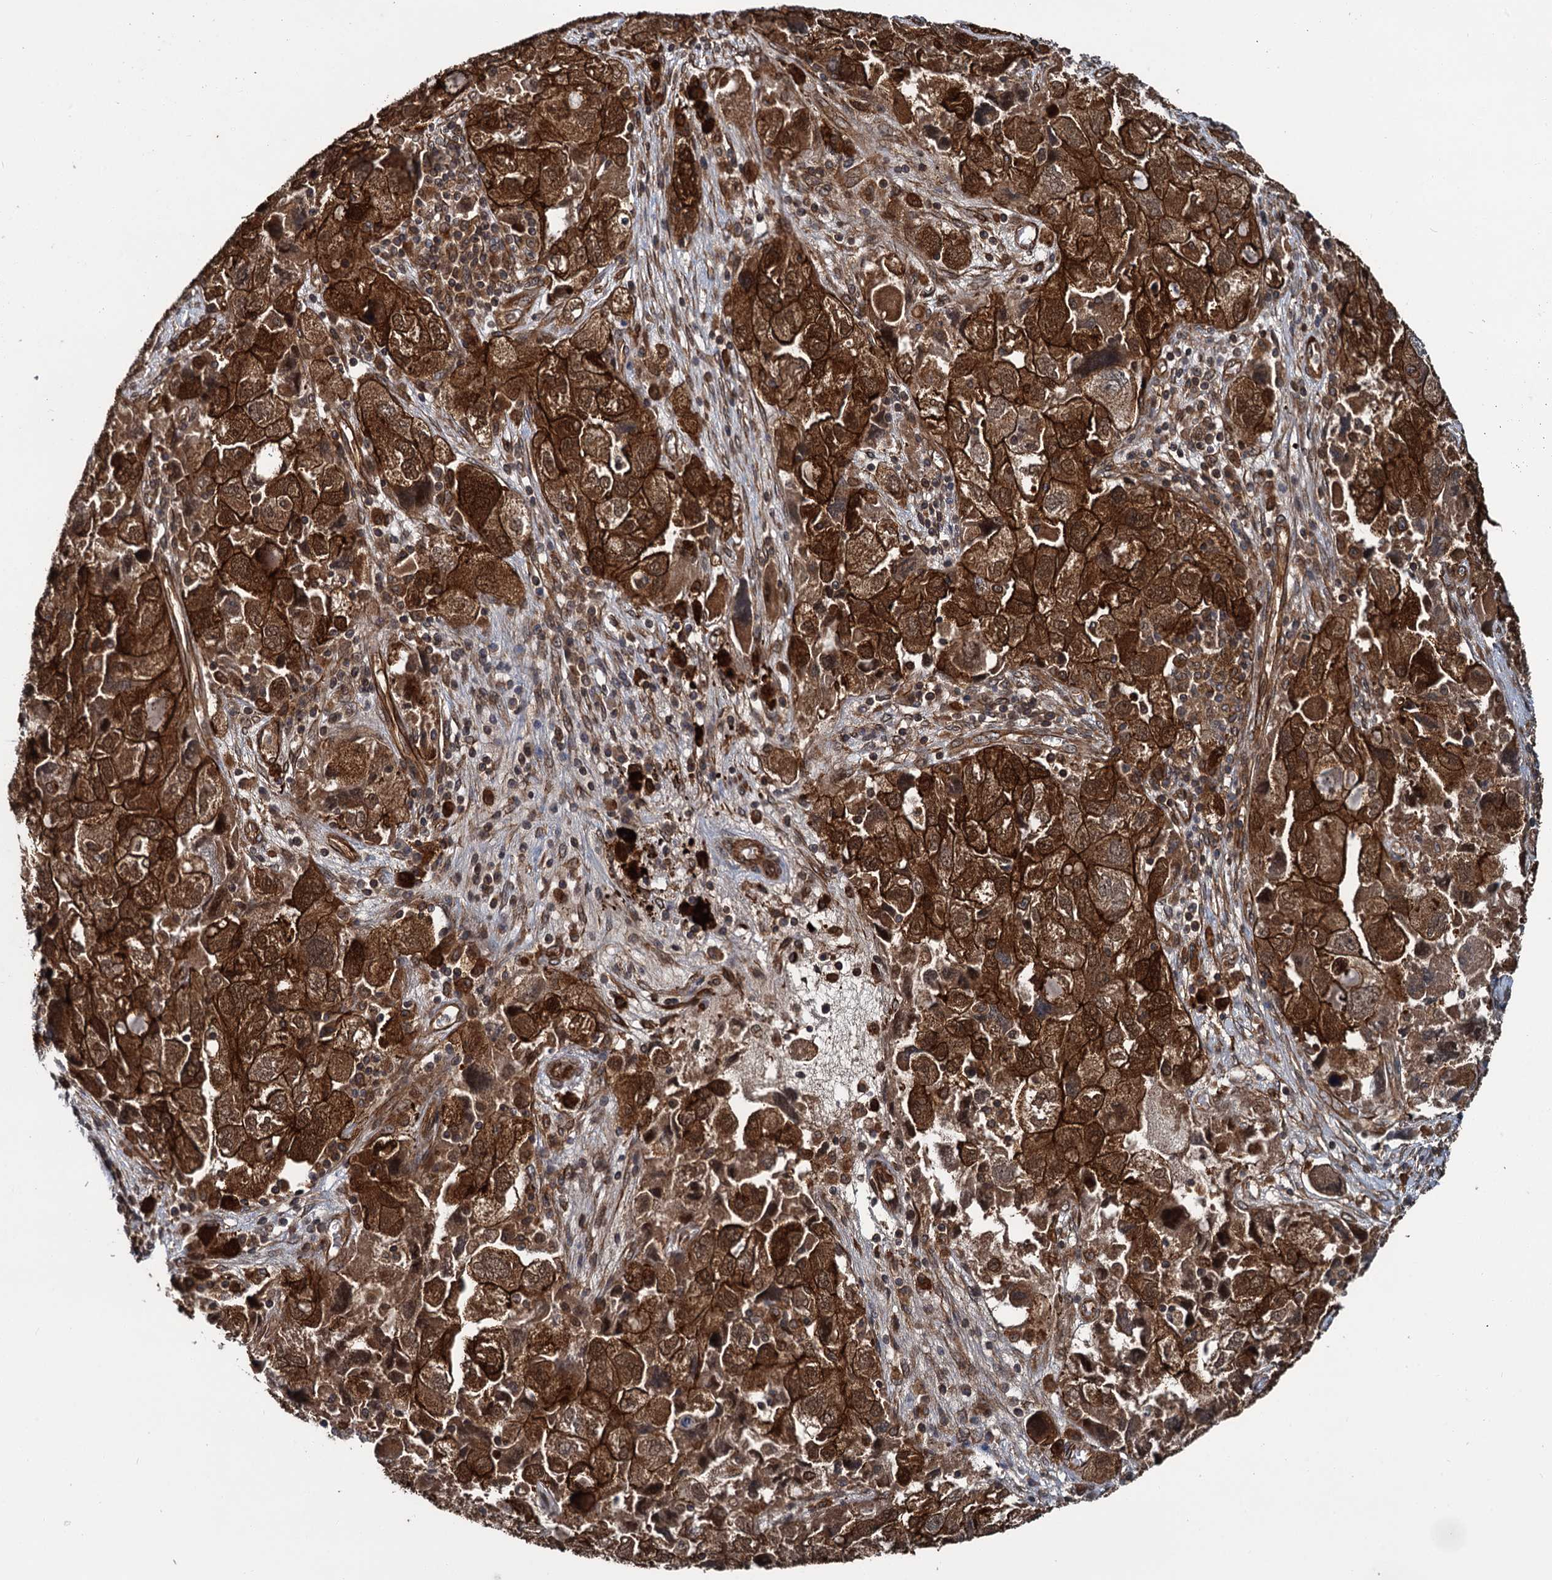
{"staining": {"intensity": "strong", "quantity": ">75%", "location": "cytoplasmic/membranous"}, "tissue": "ovarian cancer", "cell_type": "Tumor cells", "image_type": "cancer", "snomed": [{"axis": "morphology", "description": "Carcinoma, NOS"}, {"axis": "morphology", "description": "Cystadenocarcinoma, serous, NOS"}, {"axis": "topography", "description": "Ovary"}], "caption": "Immunohistochemical staining of serous cystadenocarcinoma (ovarian) shows high levels of strong cytoplasmic/membranous protein positivity in about >75% of tumor cells.", "gene": "ZFYVE19", "patient": {"sex": "female", "age": 69}}